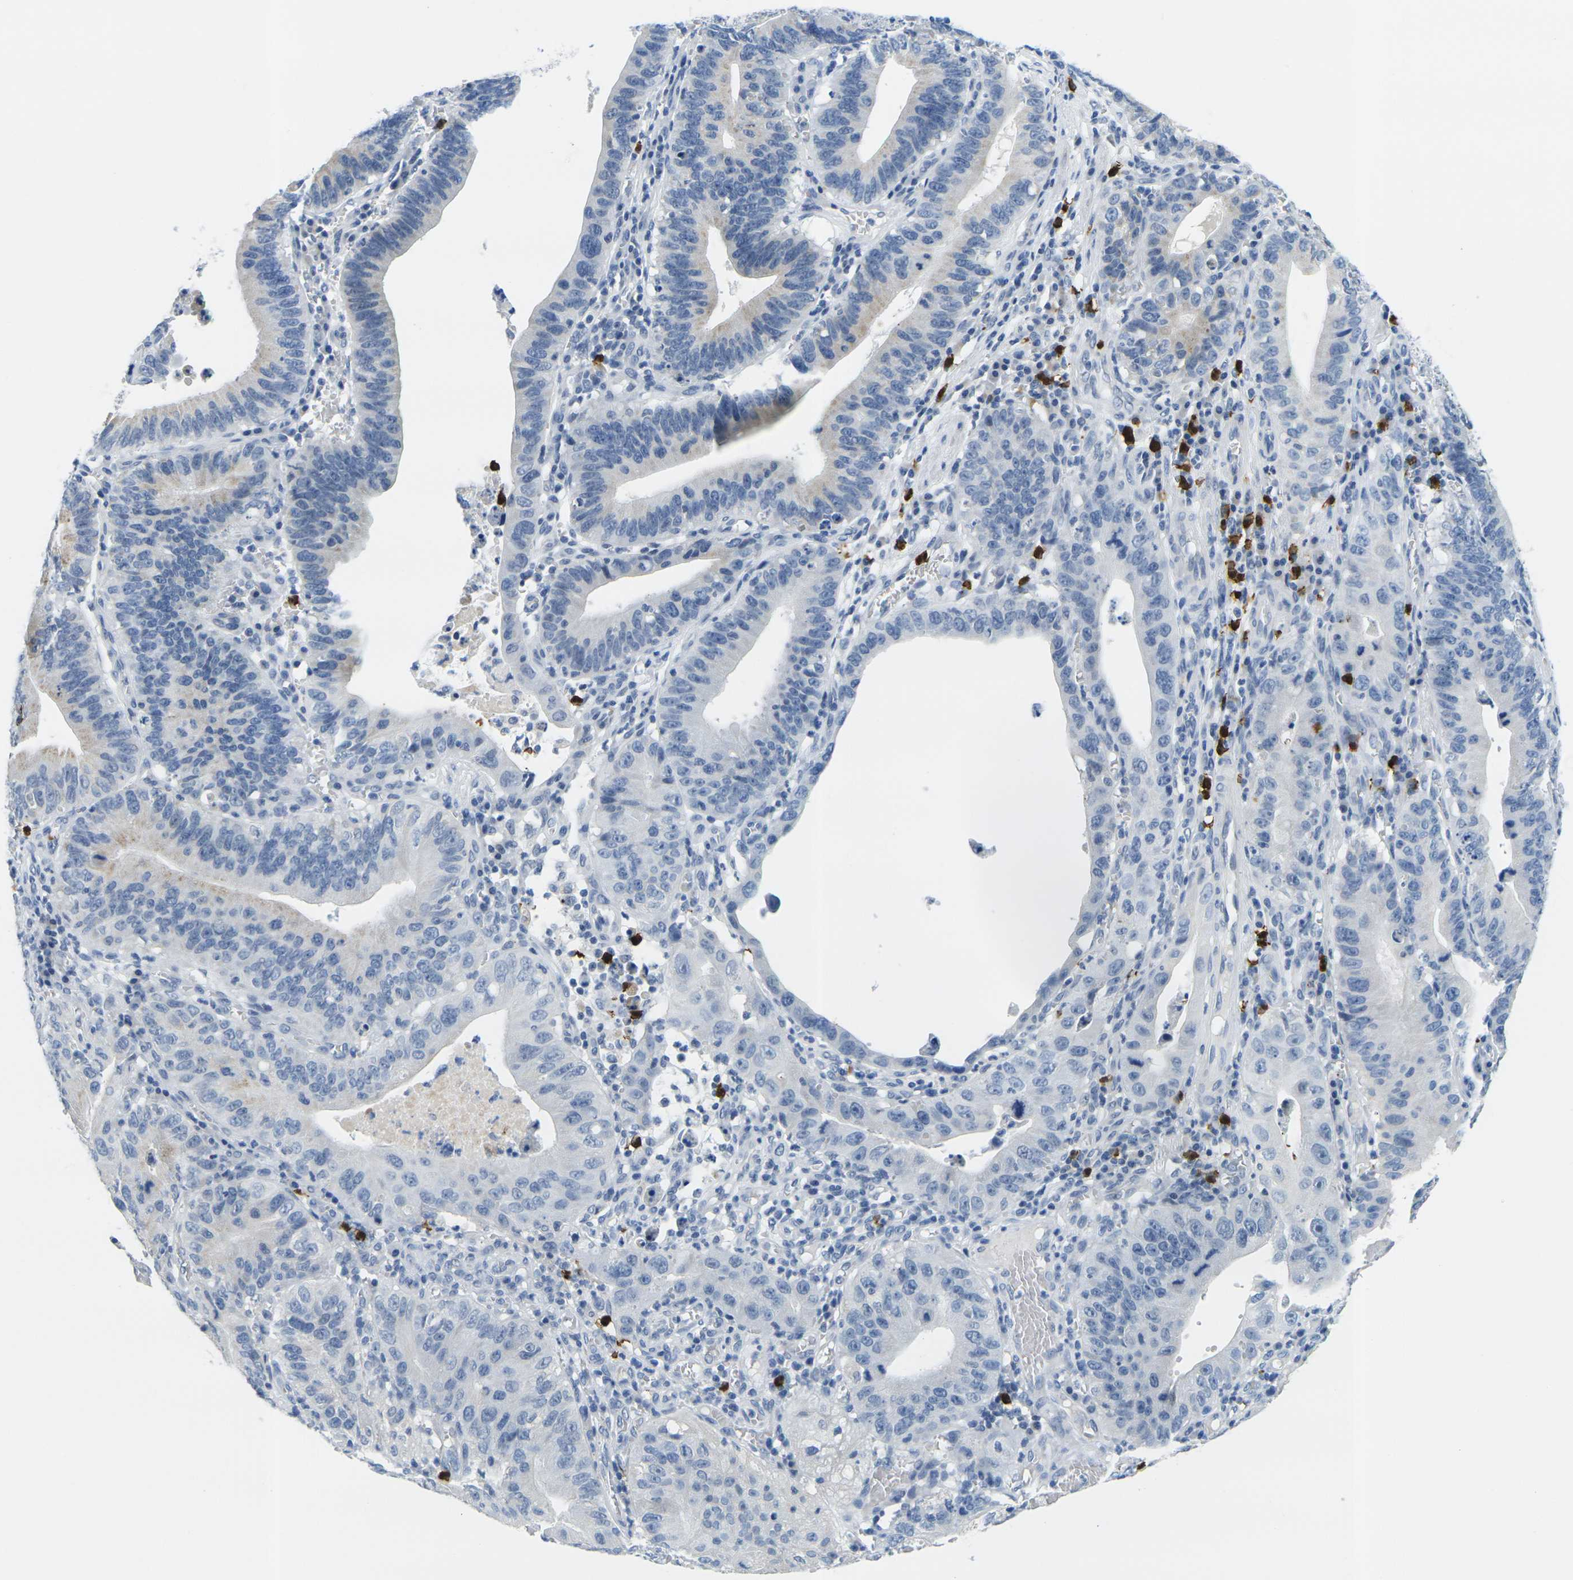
{"staining": {"intensity": "negative", "quantity": "none", "location": "none"}, "tissue": "stomach cancer", "cell_type": "Tumor cells", "image_type": "cancer", "snomed": [{"axis": "morphology", "description": "Adenocarcinoma, NOS"}, {"axis": "topography", "description": "Stomach"}, {"axis": "topography", "description": "Gastric cardia"}], "caption": "DAB (3,3'-diaminobenzidine) immunohistochemical staining of human stomach adenocarcinoma reveals no significant expression in tumor cells.", "gene": "GPR15", "patient": {"sex": "male", "age": 59}}